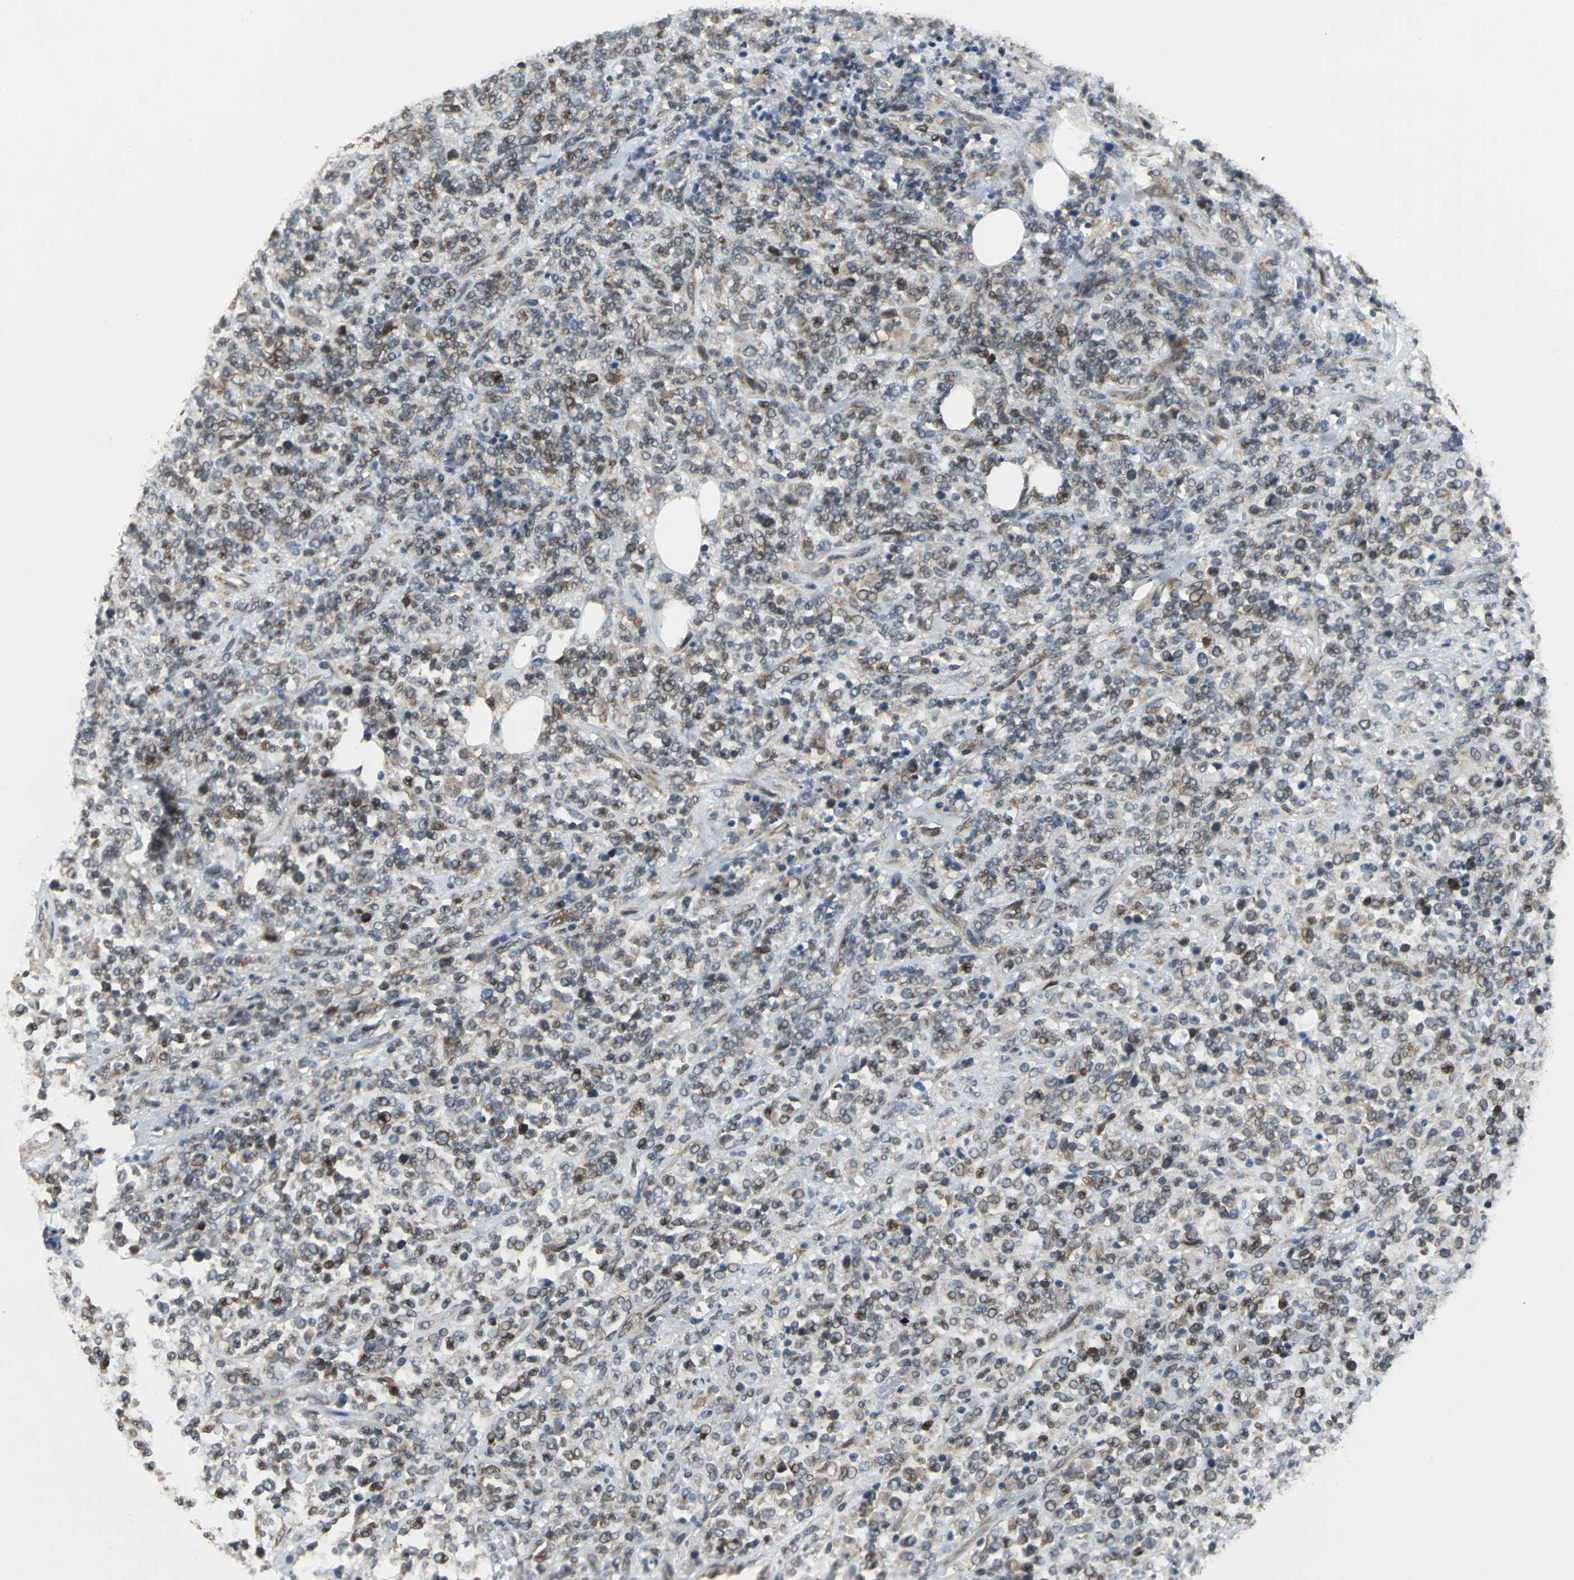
{"staining": {"intensity": "weak", "quantity": "25%-75%", "location": "cytoplasmic/membranous"}, "tissue": "lymphoma", "cell_type": "Tumor cells", "image_type": "cancer", "snomed": [{"axis": "morphology", "description": "Malignant lymphoma, non-Hodgkin's type, High grade"}, {"axis": "topography", "description": "Soft tissue"}], "caption": "Protein staining shows weak cytoplasmic/membranous expression in approximately 25%-75% of tumor cells in high-grade malignant lymphoma, non-Hodgkin's type. (DAB (3,3'-diaminobenzidine) IHC with brightfield microscopy, high magnification).", "gene": "SYVN1", "patient": {"sex": "male", "age": 18}}